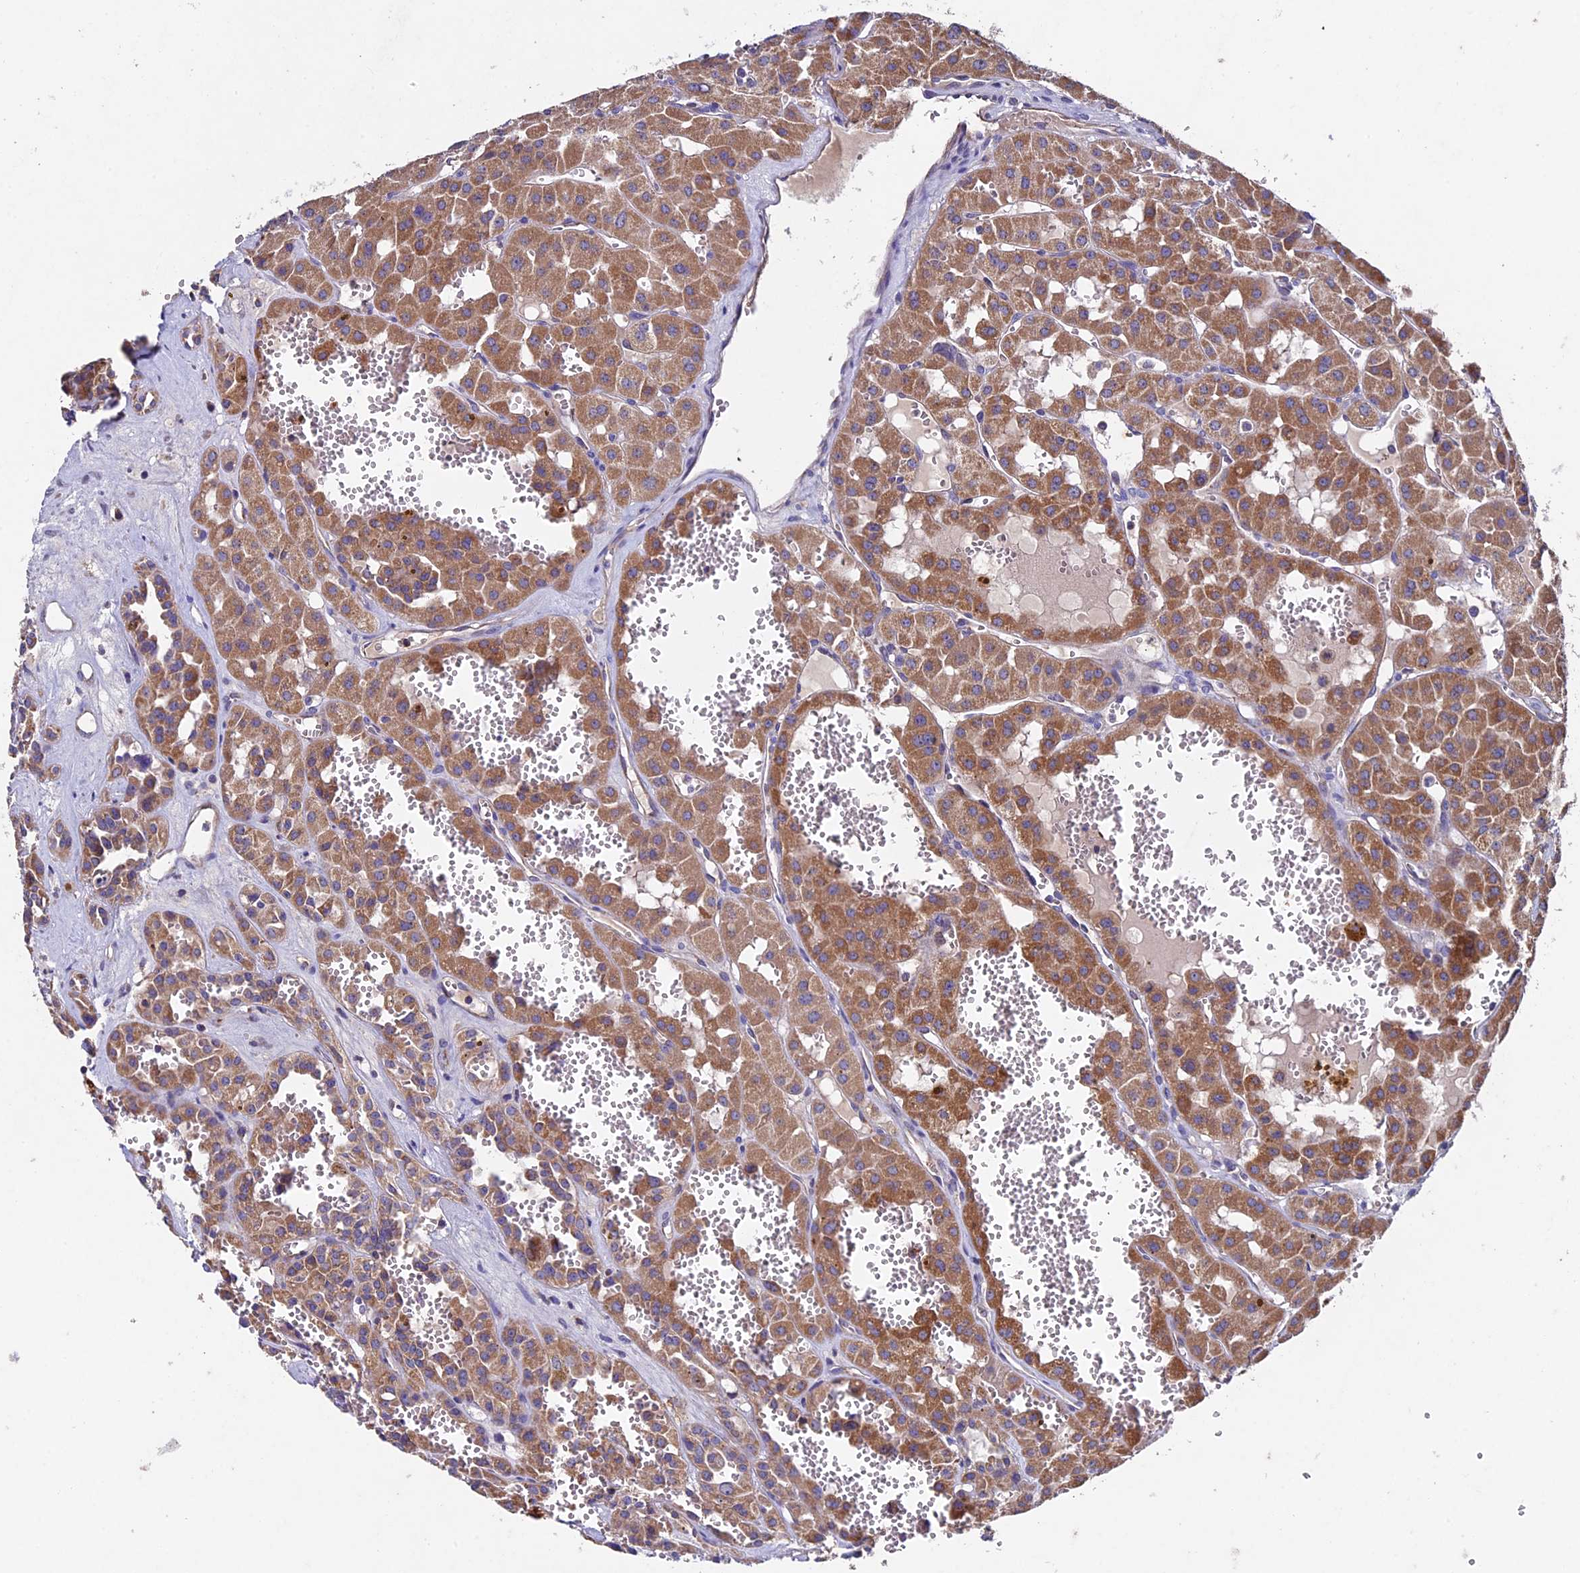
{"staining": {"intensity": "moderate", "quantity": ">75%", "location": "cytoplasmic/membranous"}, "tissue": "renal cancer", "cell_type": "Tumor cells", "image_type": "cancer", "snomed": [{"axis": "morphology", "description": "Carcinoma, NOS"}, {"axis": "topography", "description": "Kidney"}], "caption": "Human renal cancer (carcinoma) stained with a brown dye displays moderate cytoplasmic/membranous positive expression in about >75% of tumor cells.", "gene": "RNF17", "patient": {"sex": "female", "age": 75}}